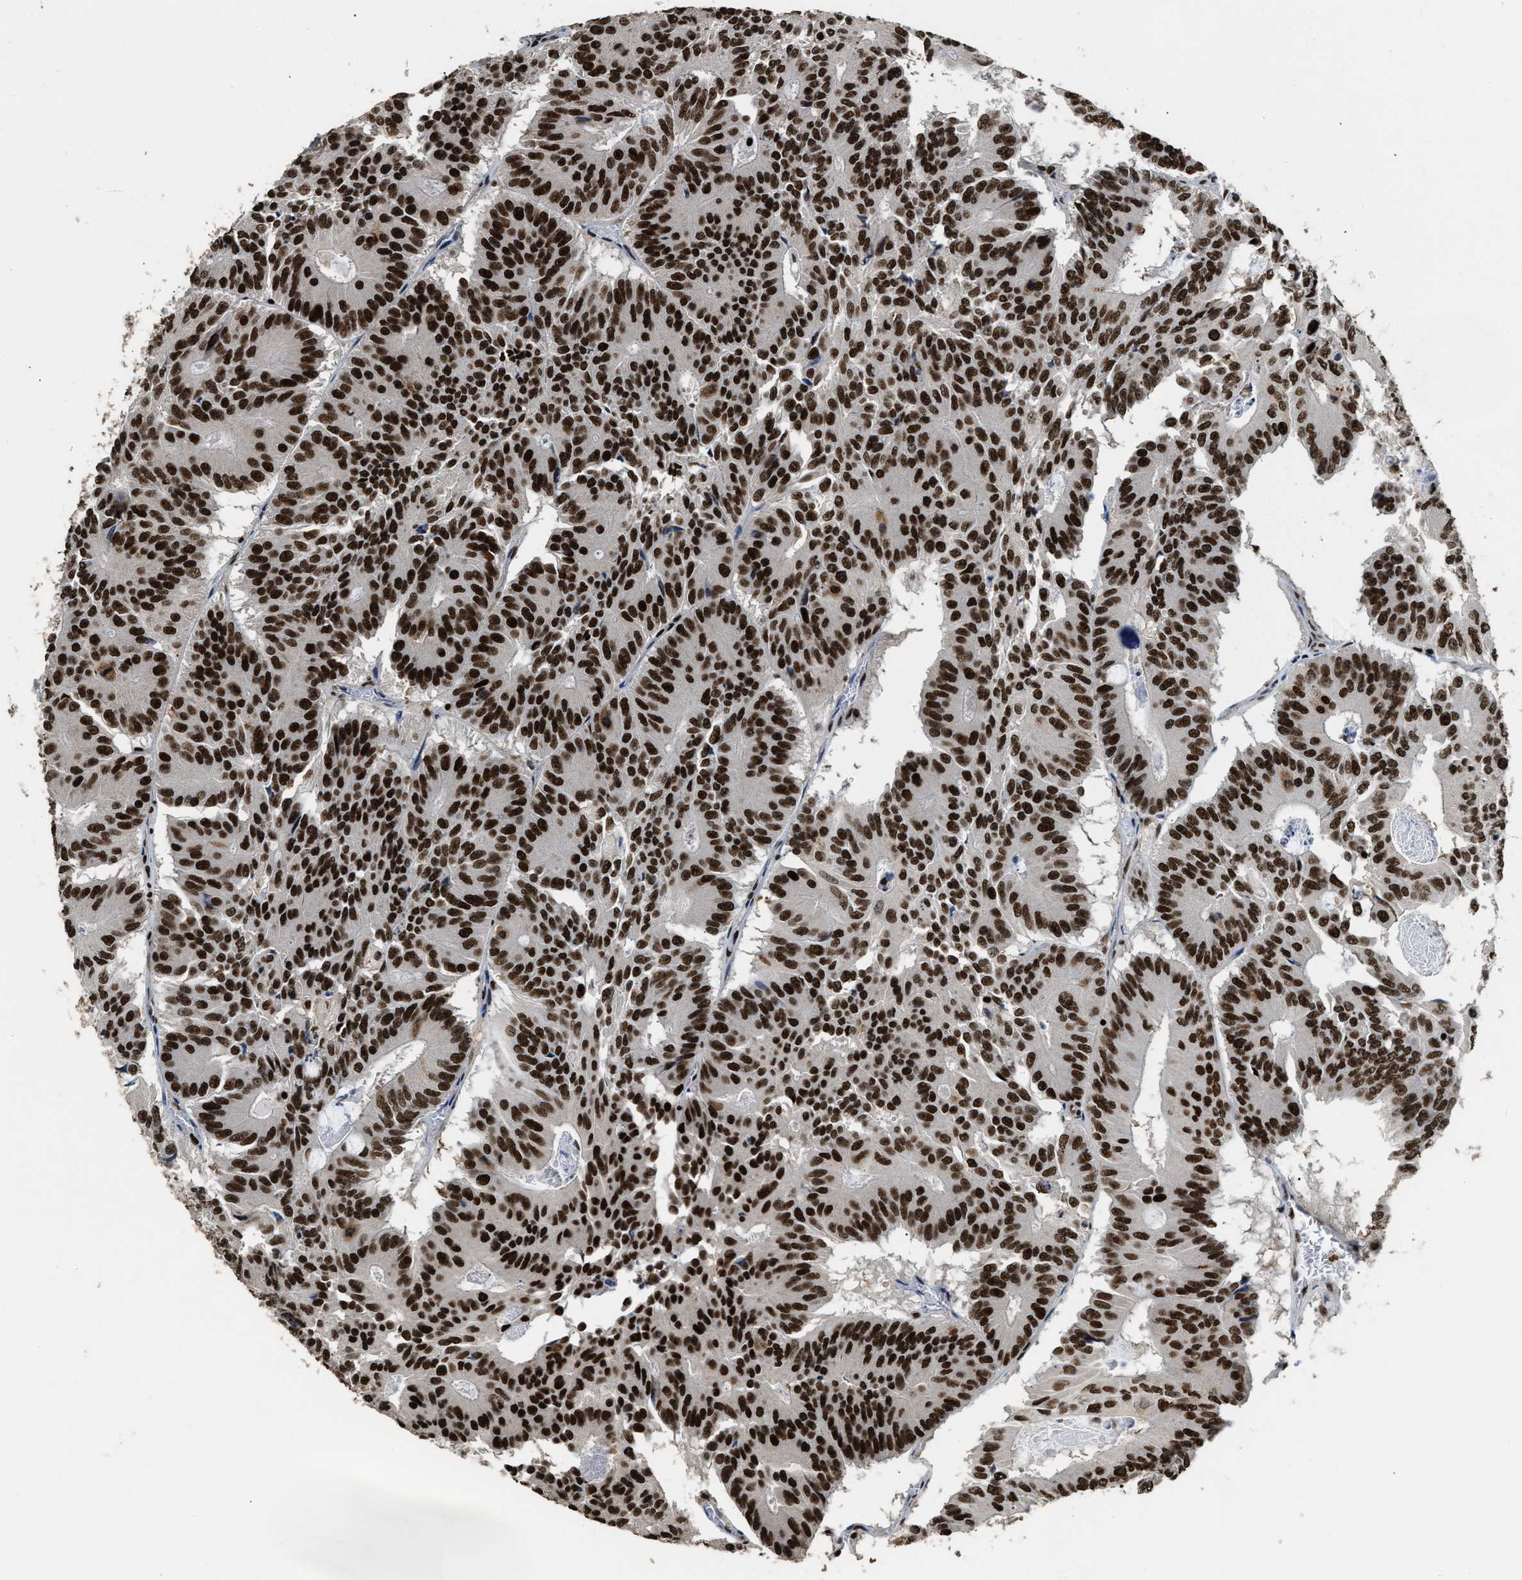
{"staining": {"intensity": "strong", "quantity": ">75%", "location": "nuclear"}, "tissue": "colorectal cancer", "cell_type": "Tumor cells", "image_type": "cancer", "snomed": [{"axis": "morphology", "description": "Adenocarcinoma, NOS"}, {"axis": "topography", "description": "Colon"}], "caption": "Approximately >75% of tumor cells in colorectal cancer show strong nuclear protein positivity as visualized by brown immunohistochemical staining.", "gene": "RAD21", "patient": {"sex": "male", "age": 87}}